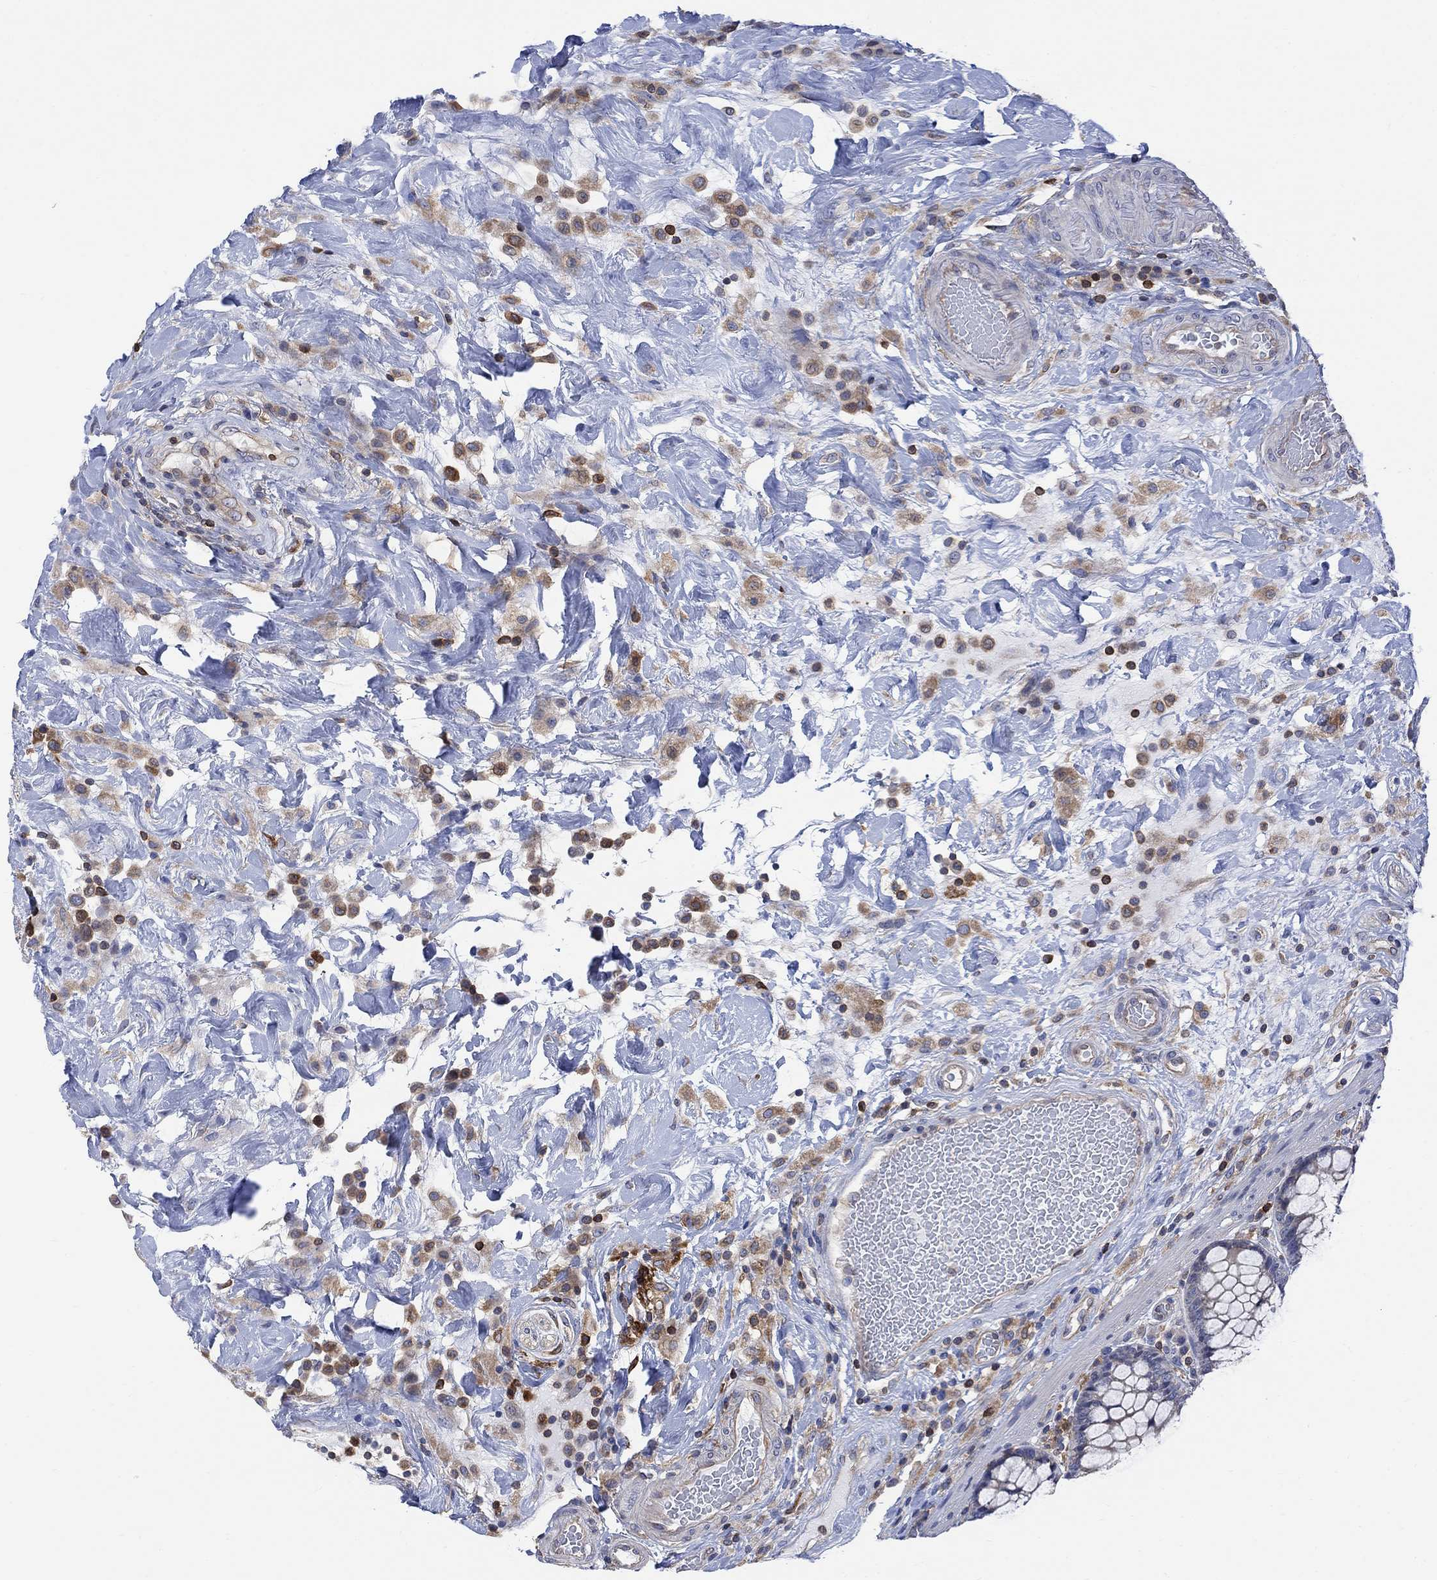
{"staining": {"intensity": "moderate", "quantity": "<25%", "location": "cytoplasmic/membranous"}, "tissue": "colorectal cancer", "cell_type": "Tumor cells", "image_type": "cancer", "snomed": [{"axis": "morphology", "description": "Adenocarcinoma, NOS"}, {"axis": "topography", "description": "Colon"}], "caption": "Immunohistochemical staining of colorectal adenocarcinoma demonstrates low levels of moderate cytoplasmic/membranous protein expression in approximately <25% of tumor cells. (DAB (3,3'-diaminobenzidine) IHC, brown staining for protein, blue staining for nuclei).", "gene": "GBP5", "patient": {"sex": "female", "age": 69}}